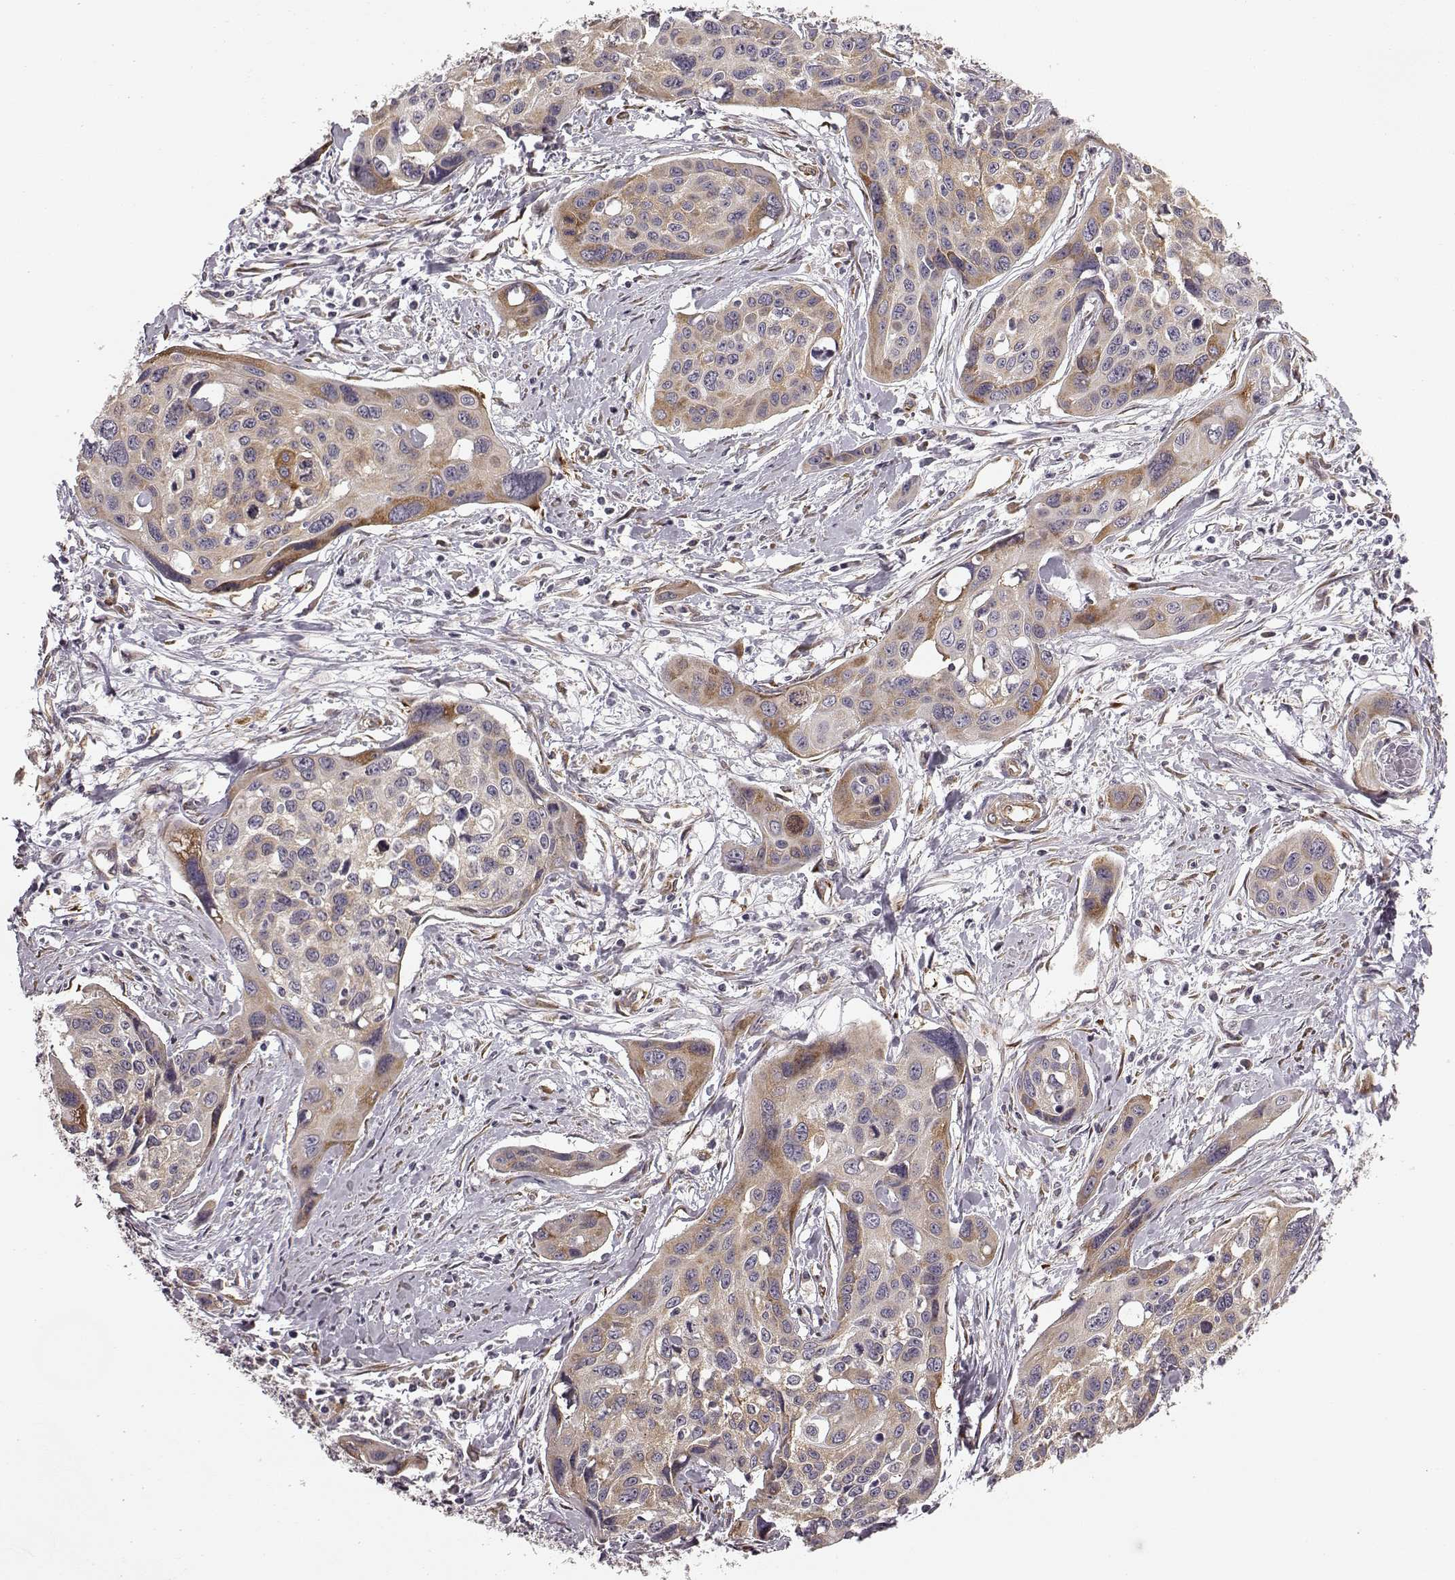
{"staining": {"intensity": "weak", "quantity": "25%-75%", "location": "cytoplasmic/membranous"}, "tissue": "cervical cancer", "cell_type": "Tumor cells", "image_type": "cancer", "snomed": [{"axis": "morphology", "description": "Squamous cell carcinoma, NOS"}, {"axis": "topography", "description": "Cervix"}], "caption": "DAB (3,3'-diaminobenzidine) immunohistochemical staining of human cervical cancer reveals weak cytoplasmic/membranous protein staining in about 25%-75% of tumor cells.", "gene": "TMEM14A", "patient": {"sex": "female", "age": 31}}